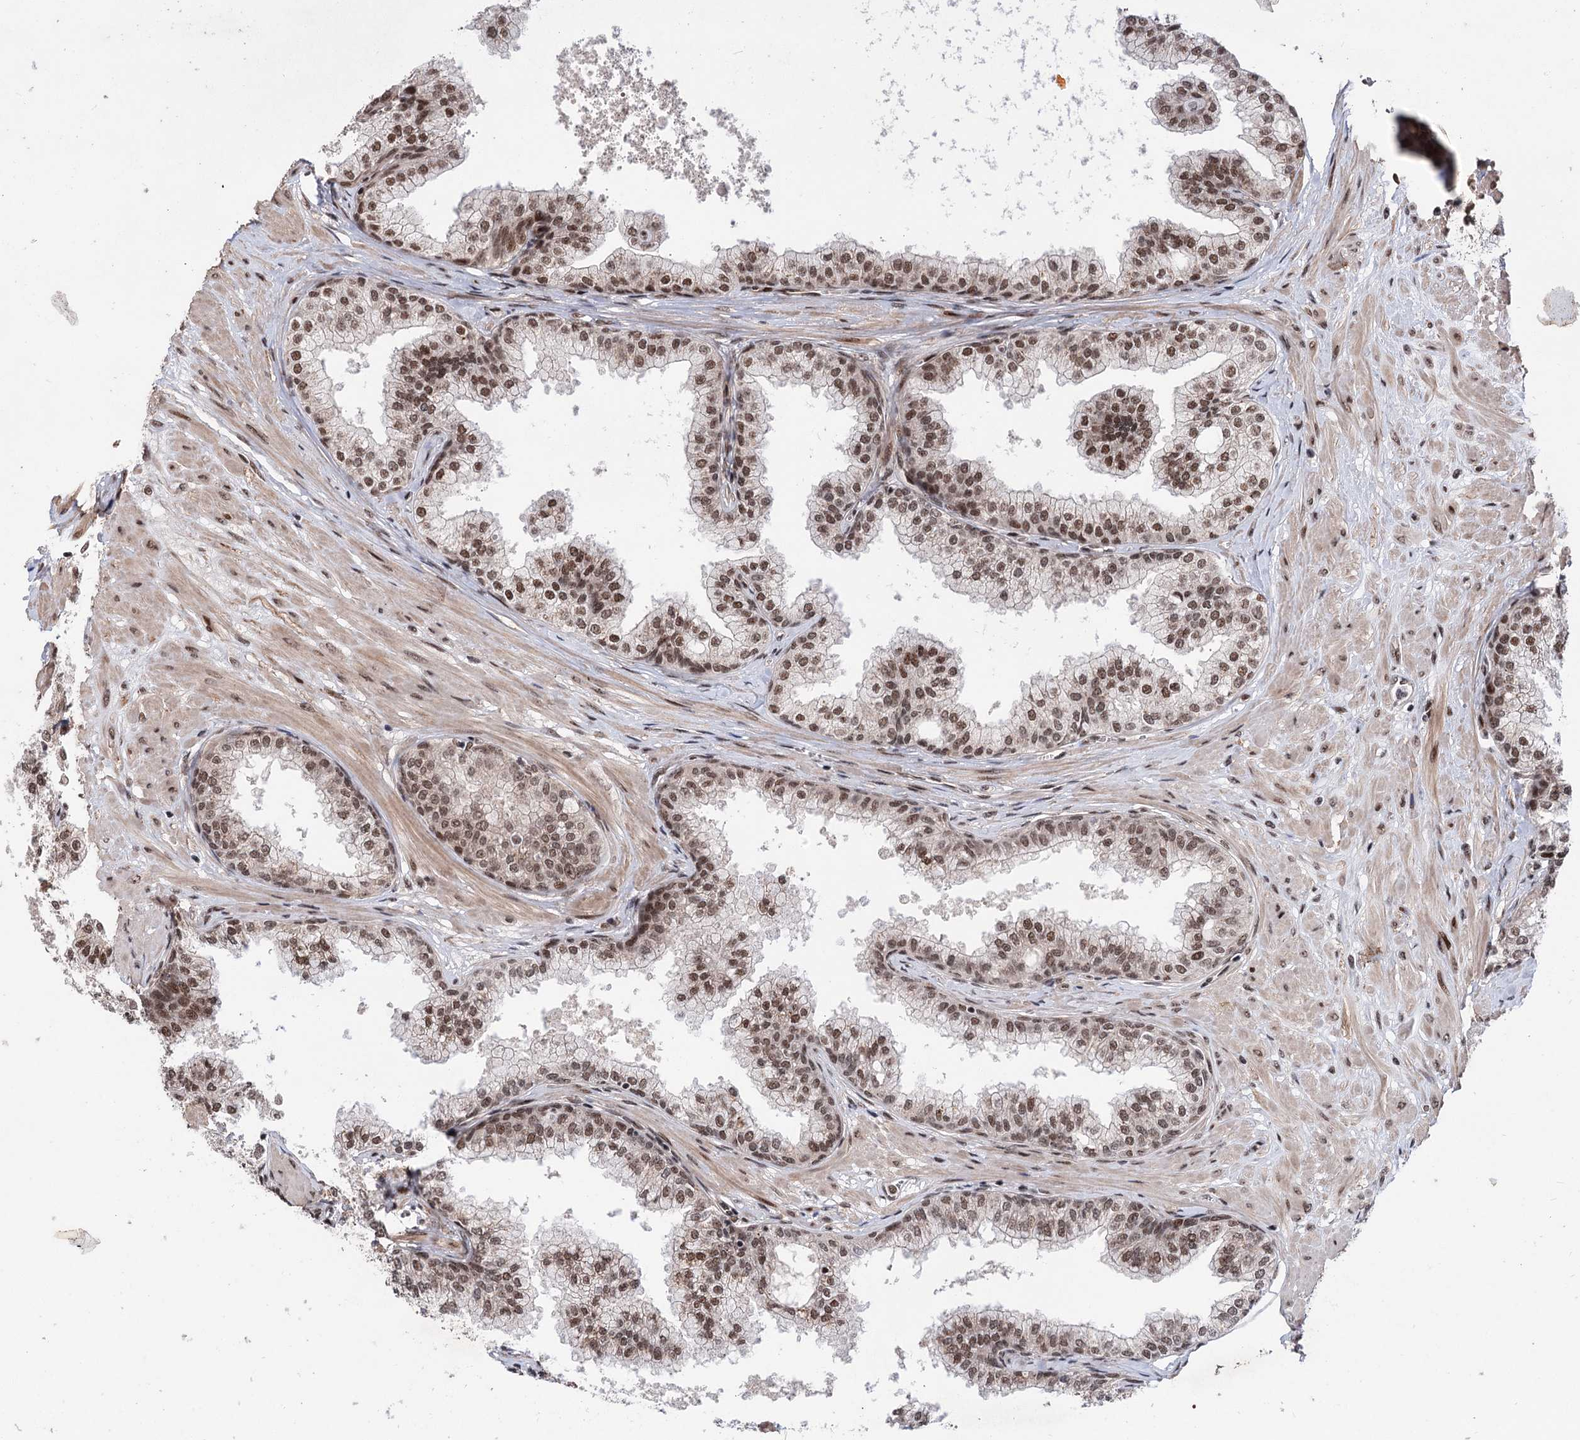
{"staining": {"intensity": "moderate", "quantity": ">75%", "location": "cytoplasmic/membranous,nuclear"}, "tissue": "prostate", "cell_type": "Glandular cells", "image_type": "normal", "snomed": [{"axis": "morphology", "description": "Normal tissue, NOS"}, {"axis": "topography", "description": "Prostate"}], "caption": "Immunohistochemistry (IHC) (DAB) staining of benign prostate shows moderate cytoplasmic/membranous,nuclear protein staining in about >75% of glandular cells. (Brightfield microscopy of DAB IHC at high magnification).", "gene": "MAML1", "patient": {"sex": "male", "age": 60}}